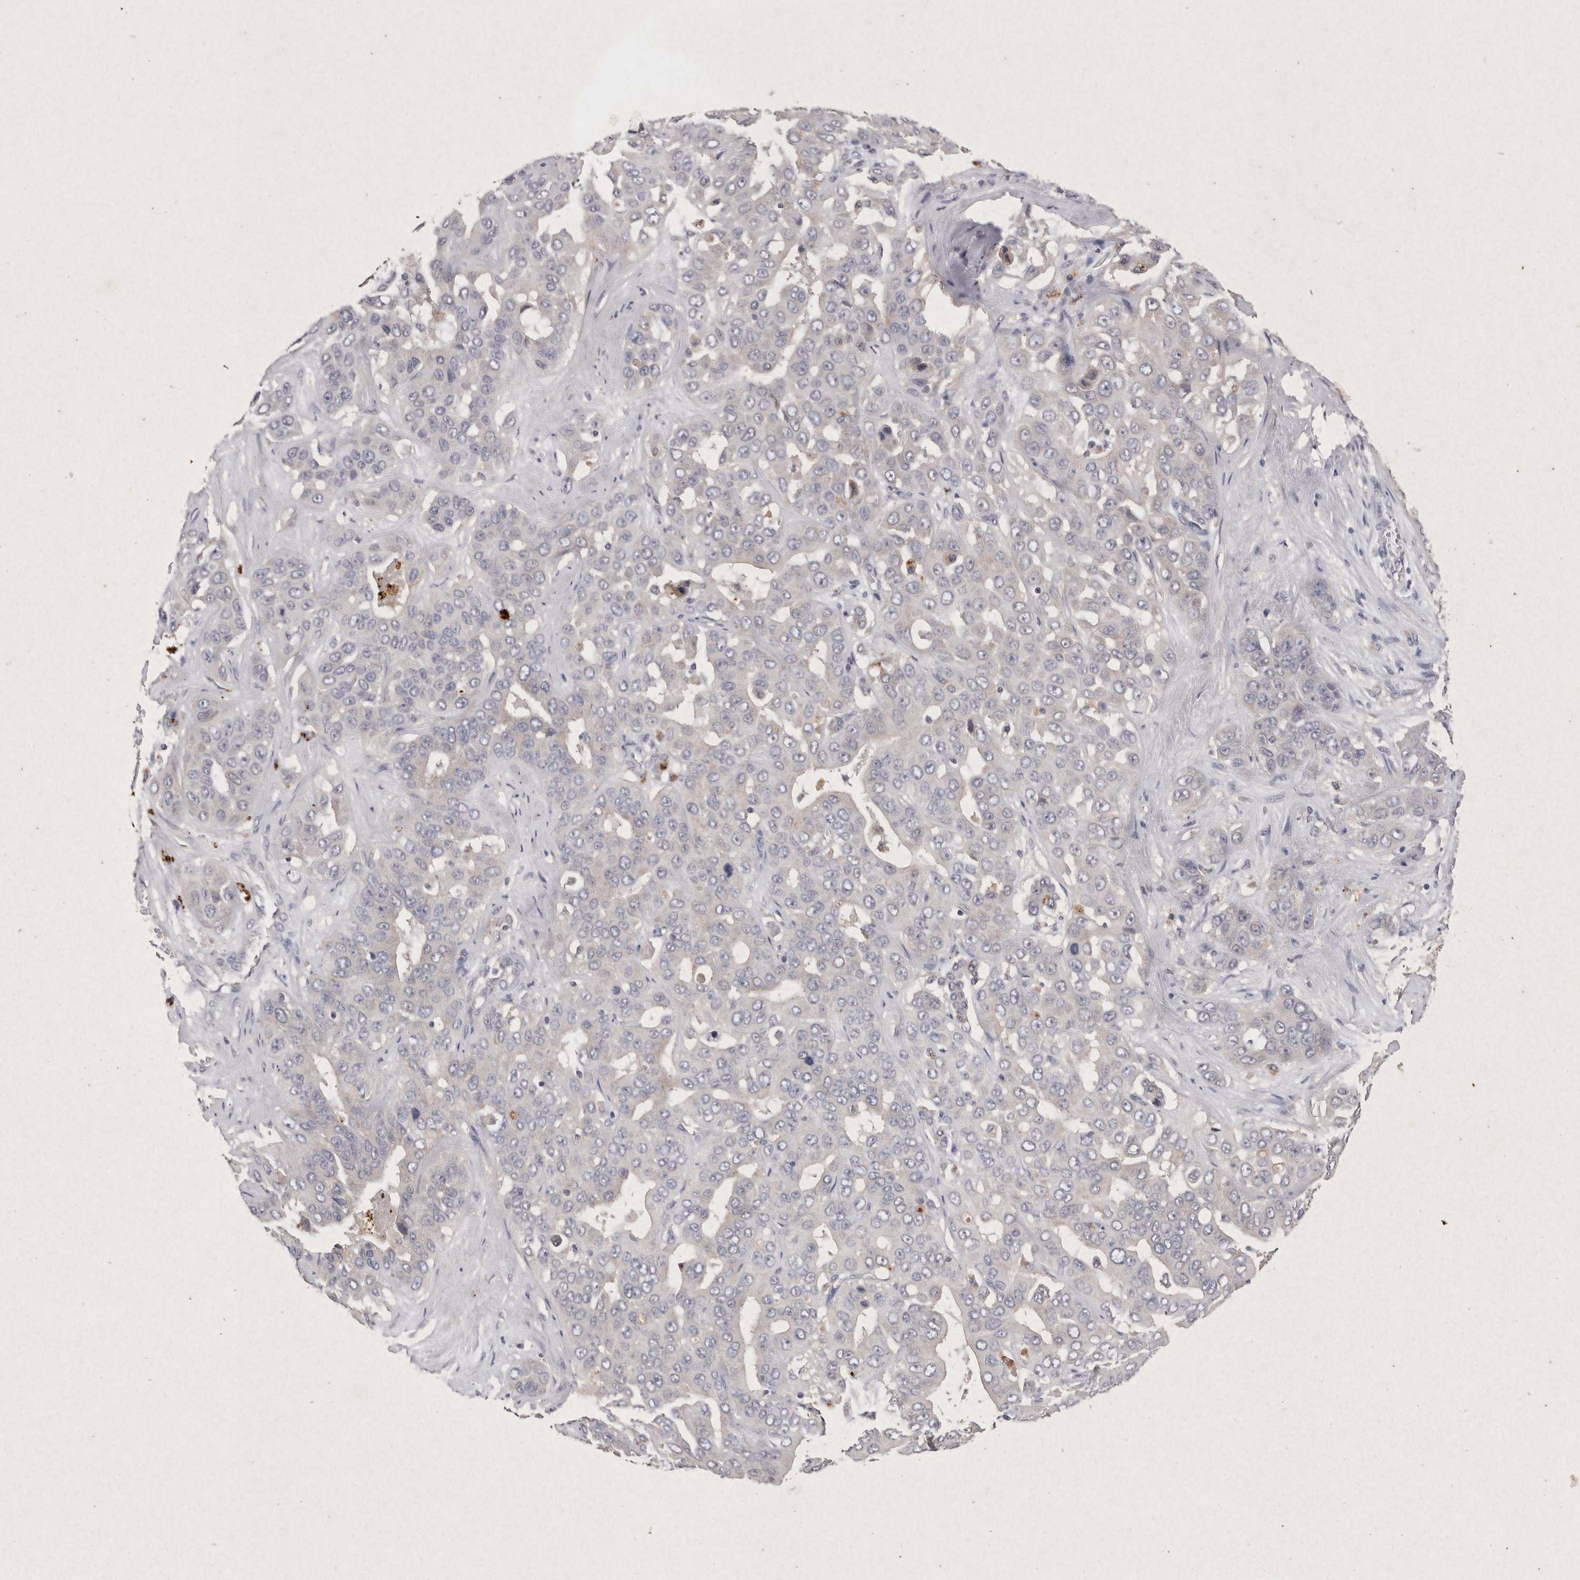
{"staining": {"intensity": "negative", "quantity": "none", "location": "none"}, "tissue": "liver cancer", "cell_type": "Tumor cells", "image_type": "cancer", "snomed": [{"axis": "morphology", "description": "Cholangiocarcinoma"}, {"axis": "topography", "description": "Liver"}], "caption": "Immunohistochemical staining of liver cancer shows no significant positivity in tumor cells.", "gene": "RASSF3", "patient": {"sex": "female", "age": 52}}